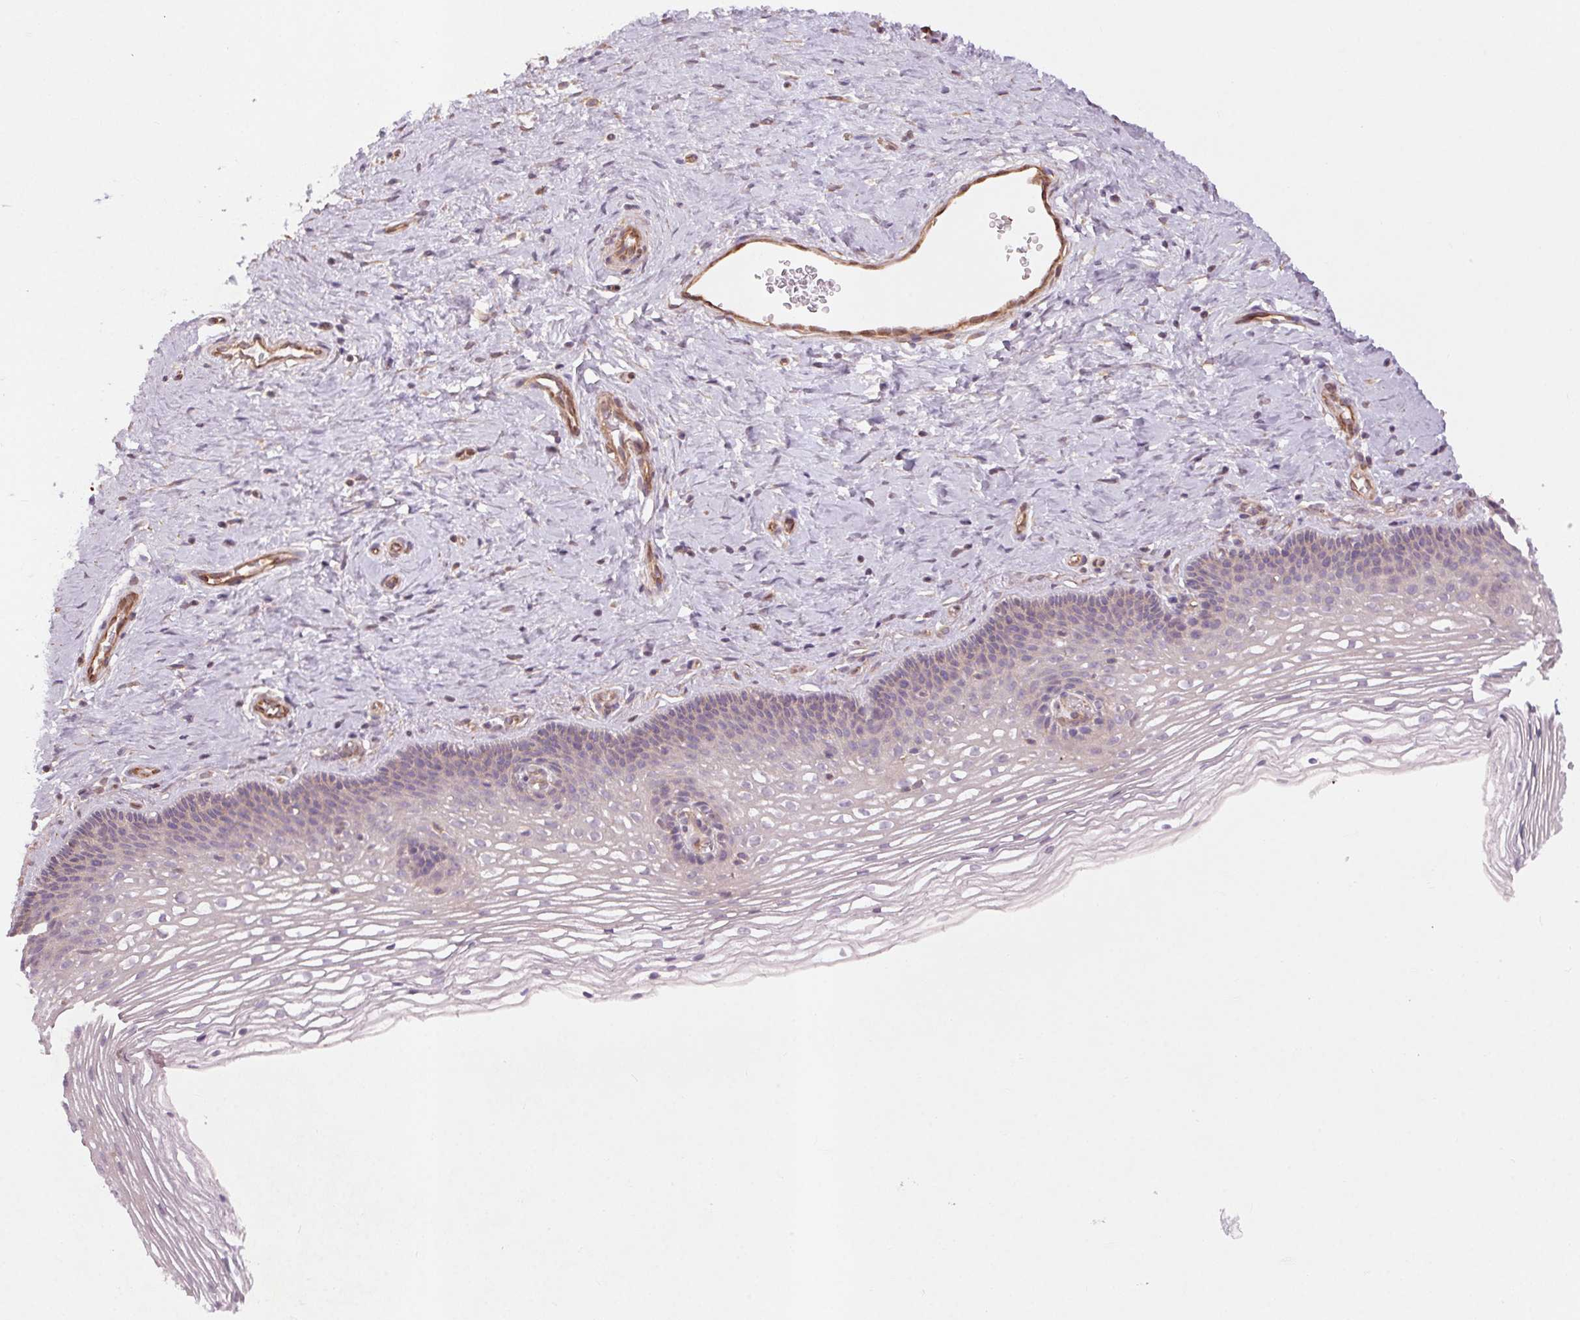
{"staining": {"intensity": "negative", "quantity": "none", "location": "none"}, "tissue": "cervix", "cell_type": "Glandular cells", "image_type": "normal", "snomed": [{"axis": "morphology", "description": "Normal tissue, NOS"}, {"axis": "topography", "description": "Cervix"}], "caption": "This is an immunohistochemistry (IHC) image of benign cervix. There is no staining in glandular cells.", "gene": "CCSER1", "patient": {"sex": "female", "age": 34}}